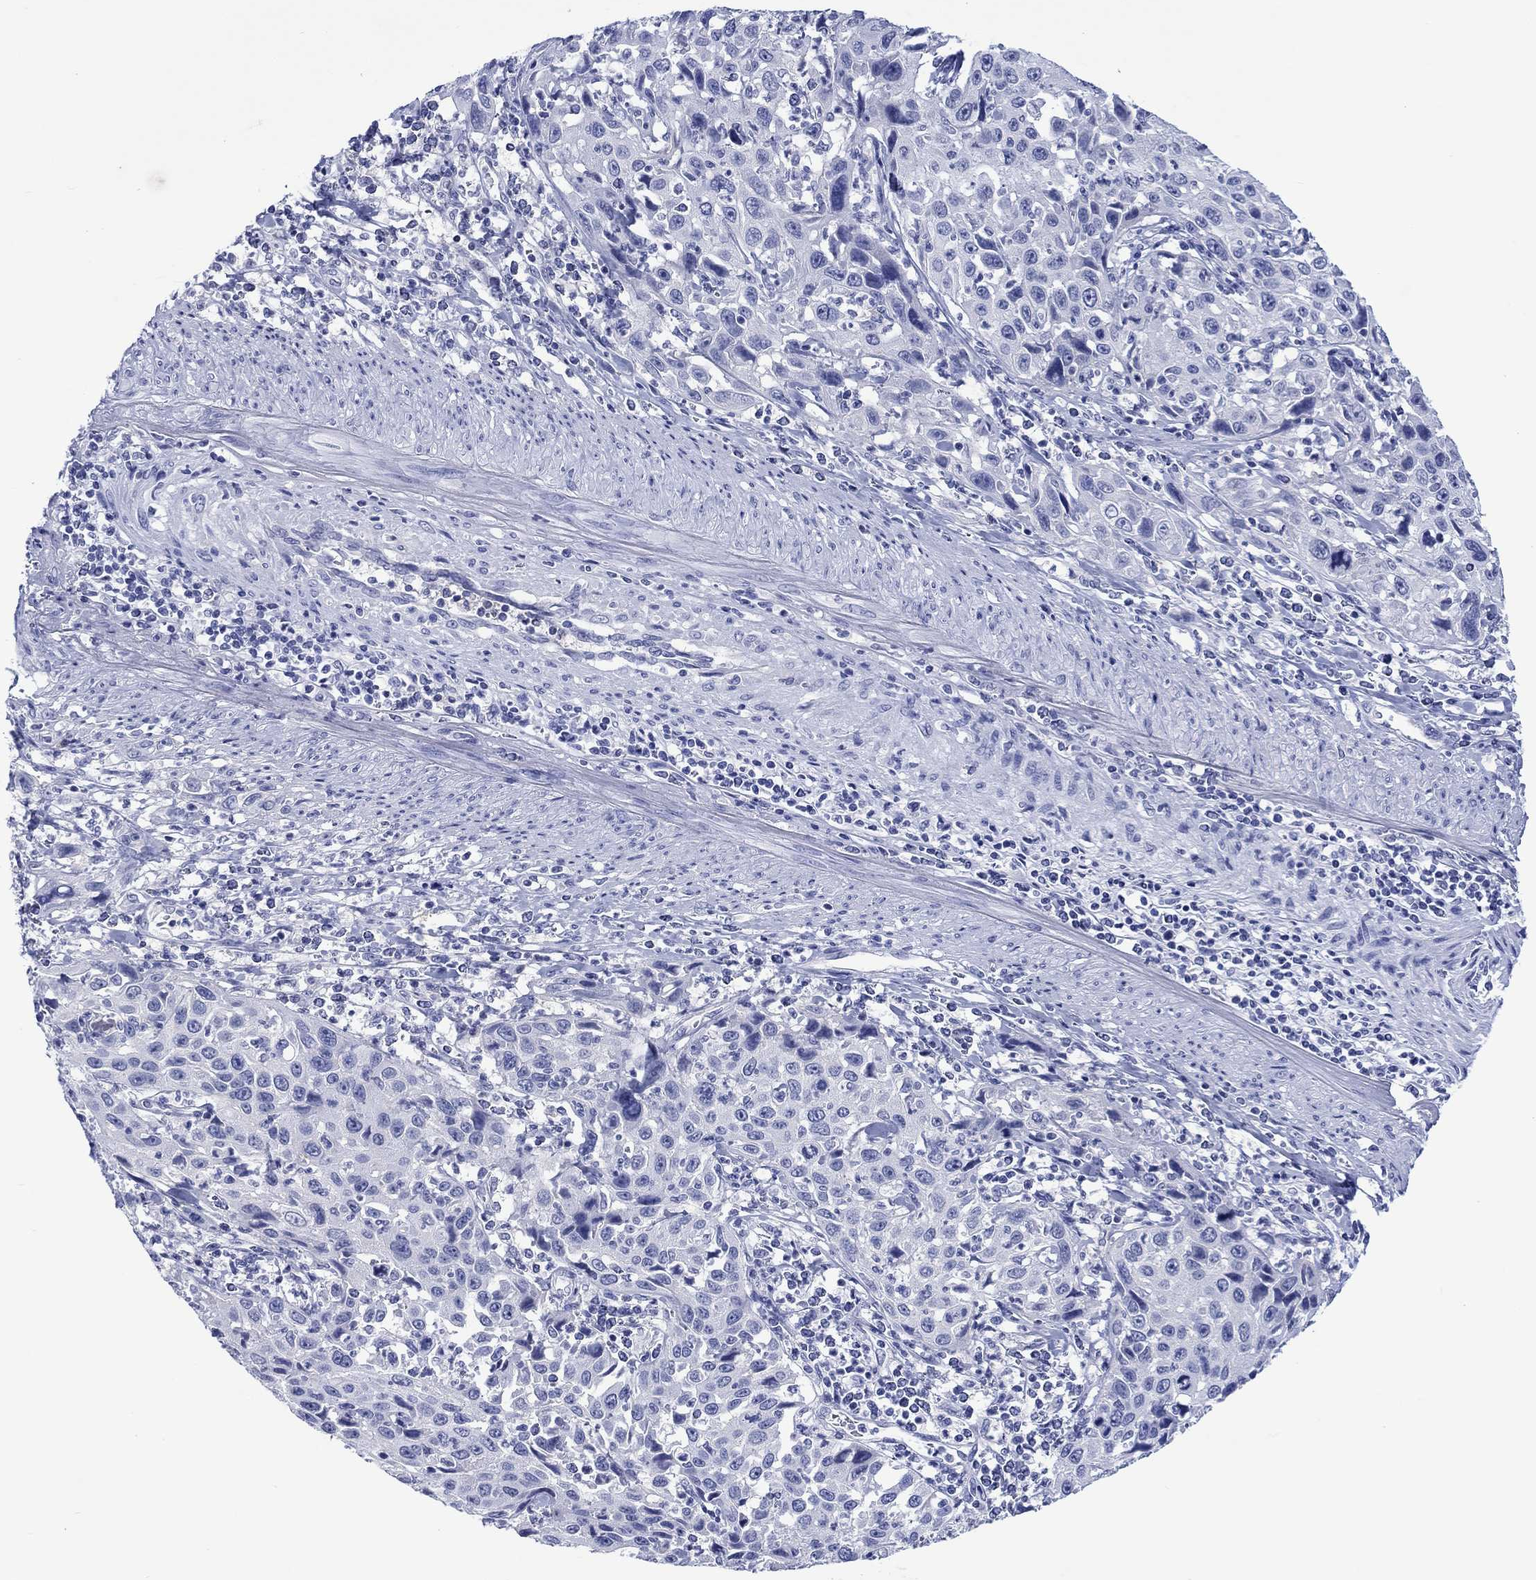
{"staining": {"intensity": "negative", "quantity": "none", "location": "none"}, "tissue": "cervical cancer", "cell_type": "Tumor cells", "image_type": "cancer", "snomed": [{"axis": "morphology", "description": "Squamous cell carcinoma, NOS"}, {"axis": "topography", "description": "Cervix"}], "caption": "Image shows no significant protein expression in tumor cells of squamous cell carcinoma (cervical).", "gene": "CACNG3", "patient": {"sex": "female", "age": 26}}